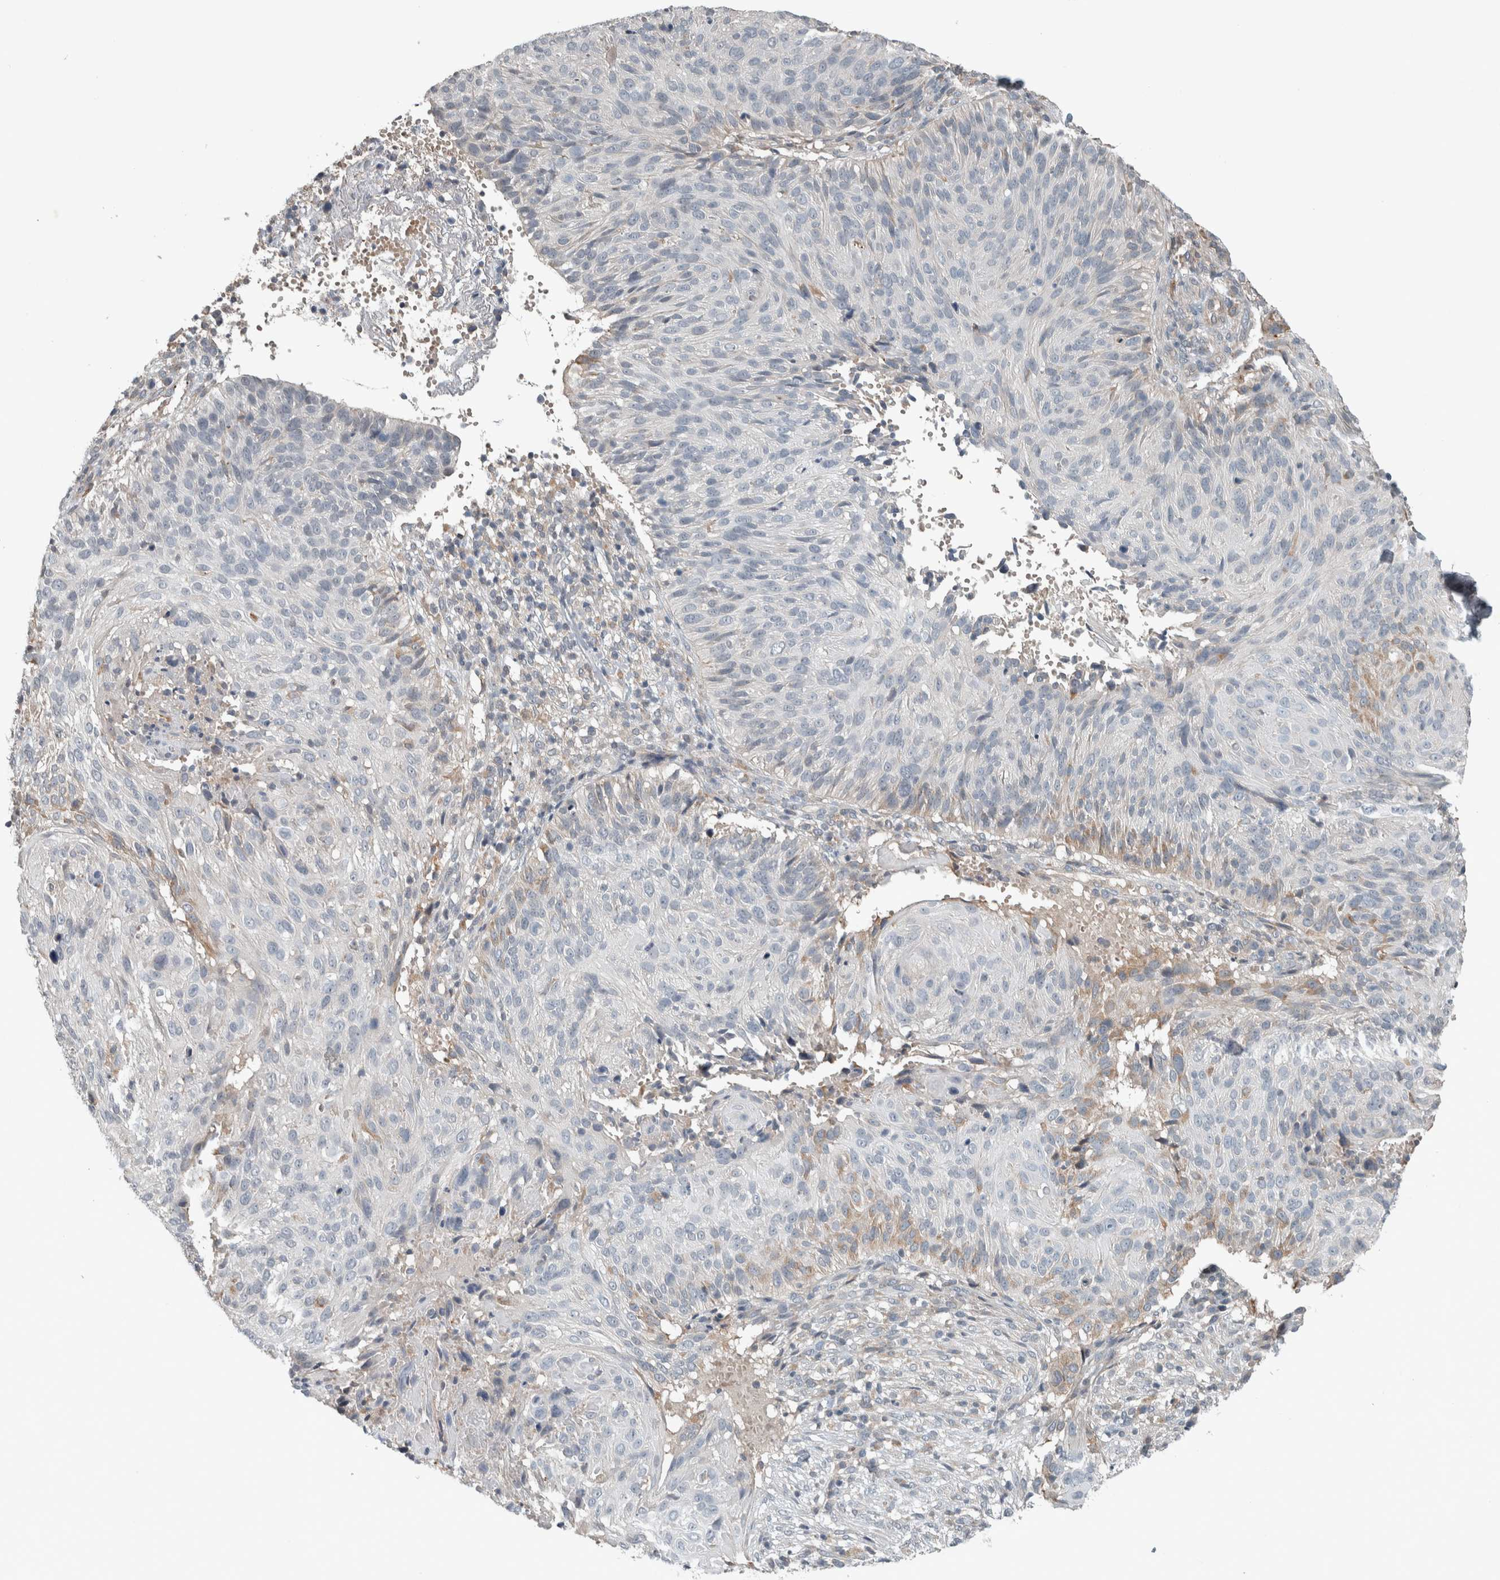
{"staining": {"intensity": "negative", "quantity": "none", "location": "none"}, "tissue": "cervical cancer", "cell_type": "Tumor cells", "image_type": "cancer", "snomed": [{"axis": "morphology", "description": "Squamous cell carcinoma, NOS"}, {"axis": "topography", "description": "Cervix"}], "caption": "The immunohistochemistry (IHC) image has no significant expression in tumor cells of cervical cancer tissue.", "gene": "JADE2", "patient": {"sex": "female", "age": 74}}